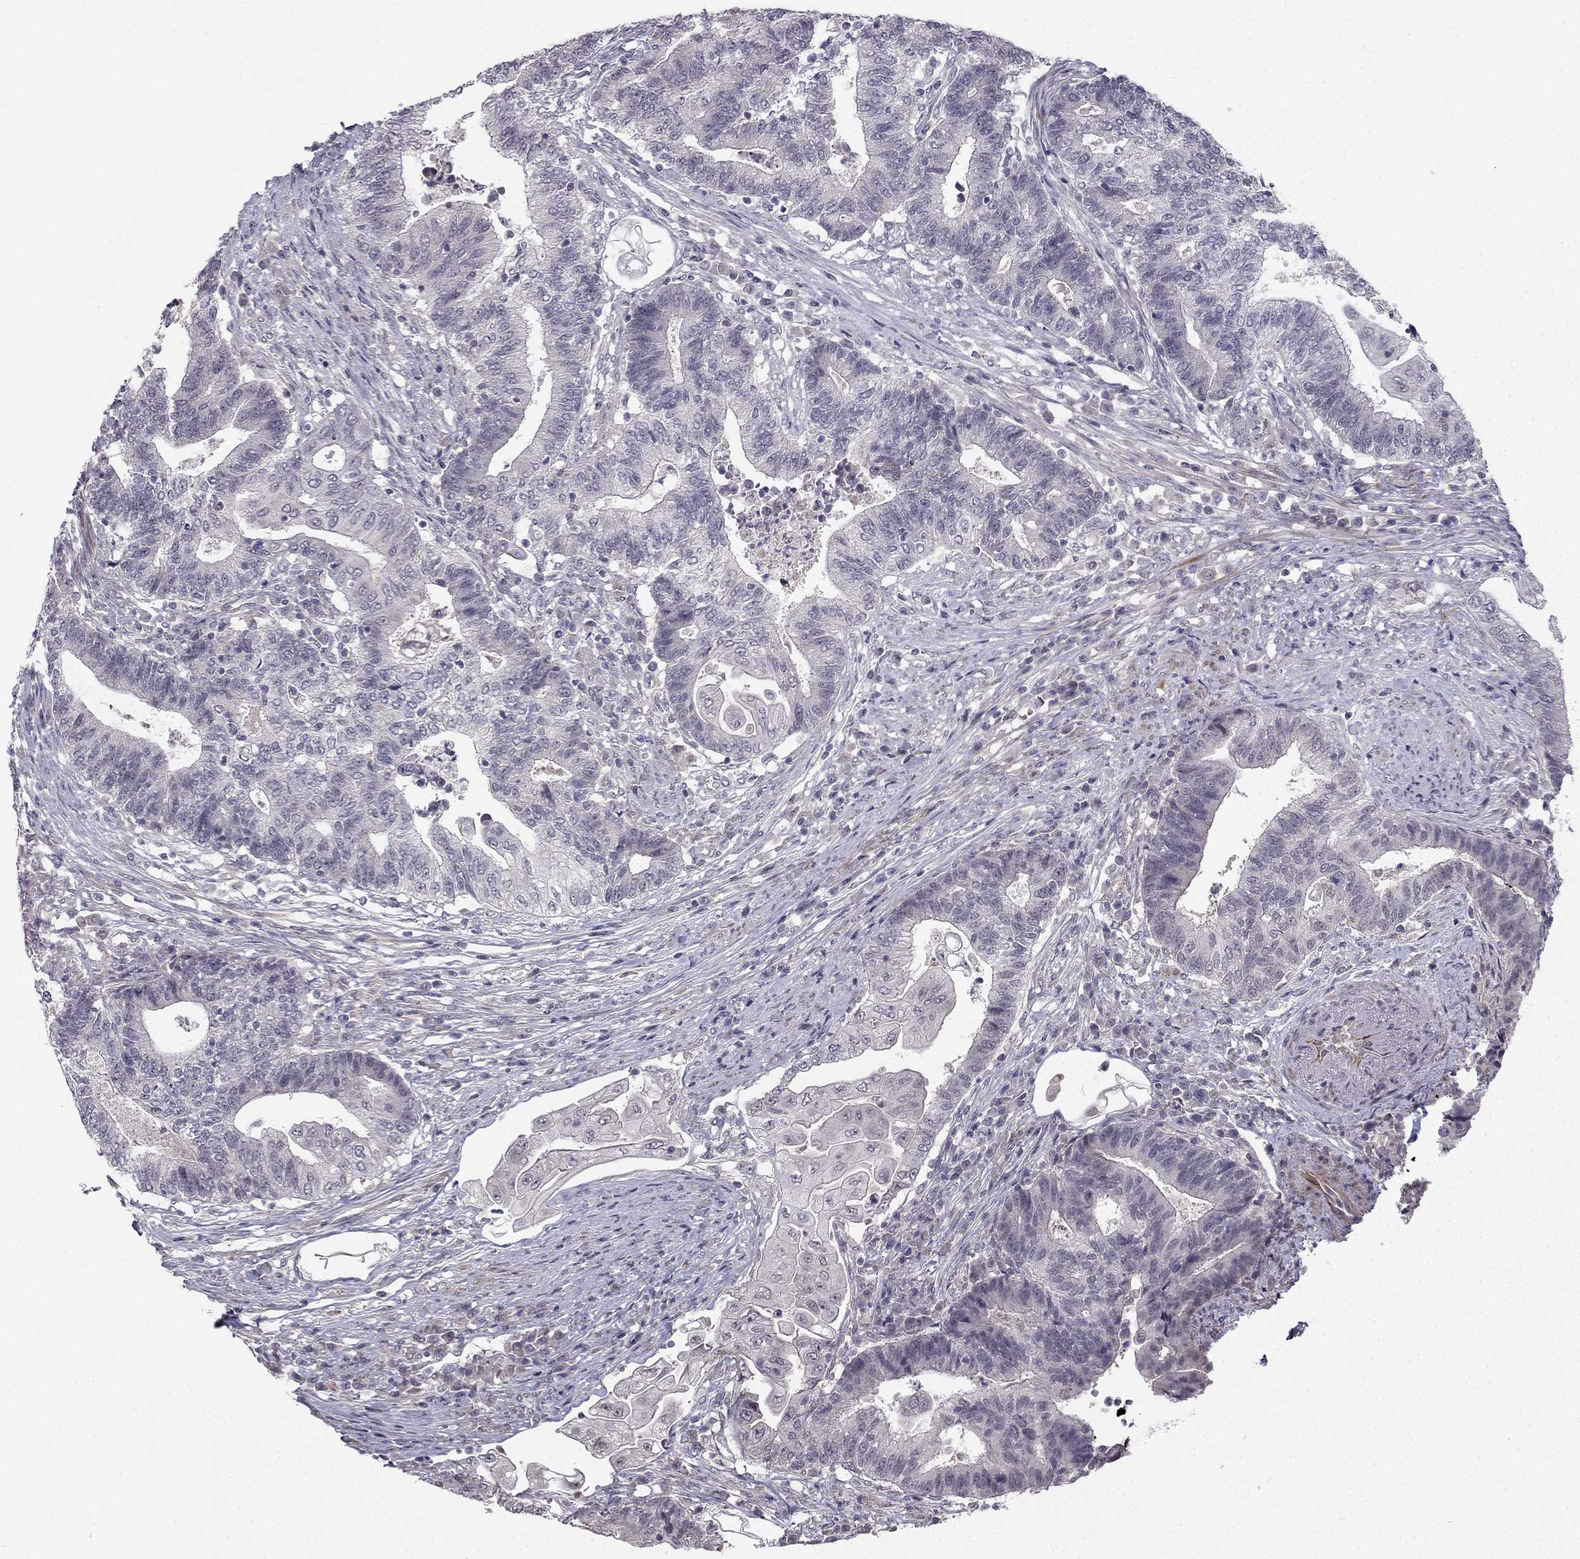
{"staining": {"intensity": "negative", "quantity": "none", "location": "none"}, "tissue": "endometrial cancer", "cell_type": "Tumor cells", "image_type": "cancer", "snomed": [{"axis": "morphology", "description": "Adenocarcinoma, NOS"}, {"axis": "topography", "description": "Uterus"}, {"axis": "topography", "description": "Endometrium"}], "caption": "The histopathology image reveals no significant positivity in tumor cells of adenocarcinoma (endometrial).", "gene": "CHST8", "patient": {"sex": "female", "age": 54}}